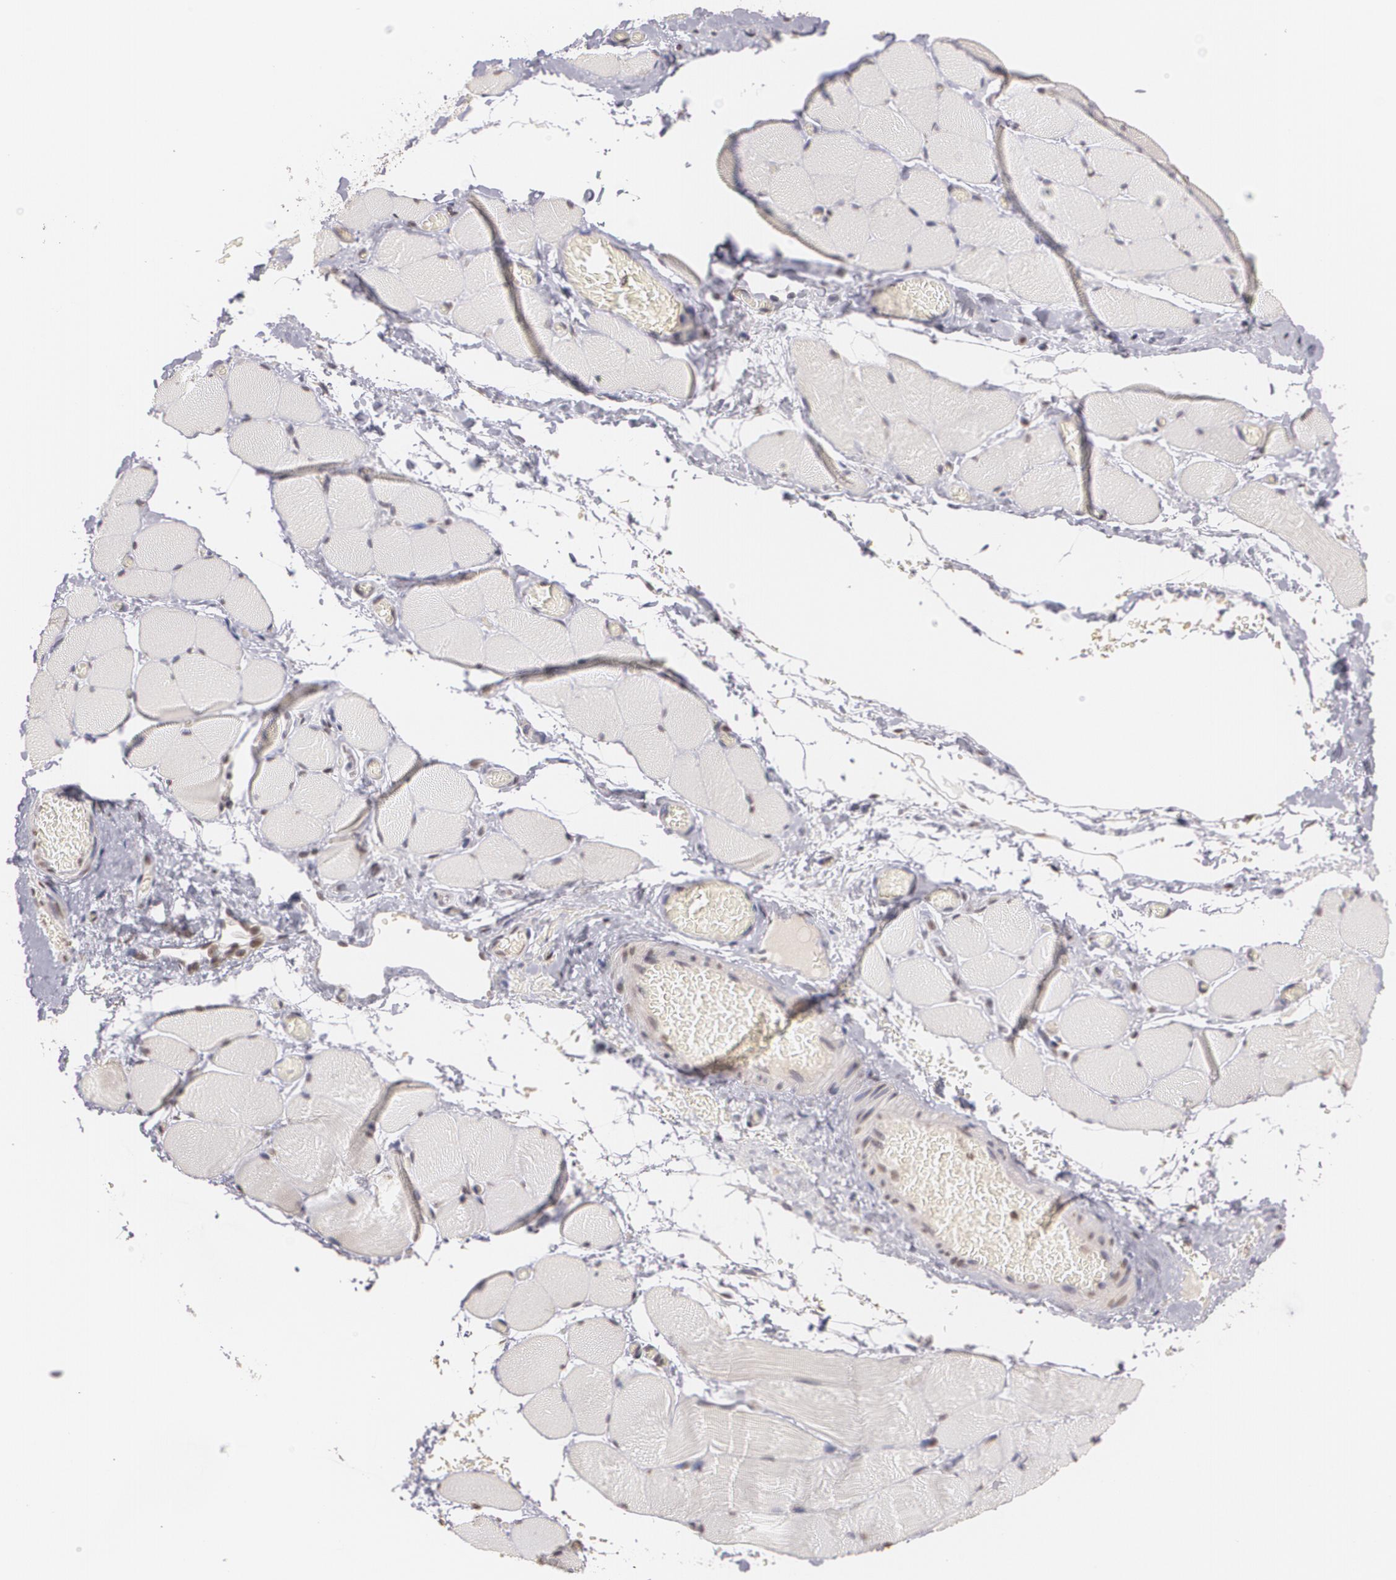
{"staining": {"intensity": "negative", "quantity": "none", "location": "none"}, "tissue": "skeletal muscle", "cell_type": "Myocytes", "image_type": "normal", "snomed": [{"axis": "morphology", "description": "Normal tissue, NOS"}, {"axis": "topography", "description": "Skeletal muscle"}, {"axis": "topography", "description": "Soft tissue"}], "caption": "The photomicrograph exhibits no significant positivity in myocytes of skeletal muscle.", "gene": "THRB", "patient": {"sex": "female", "age": 58}}